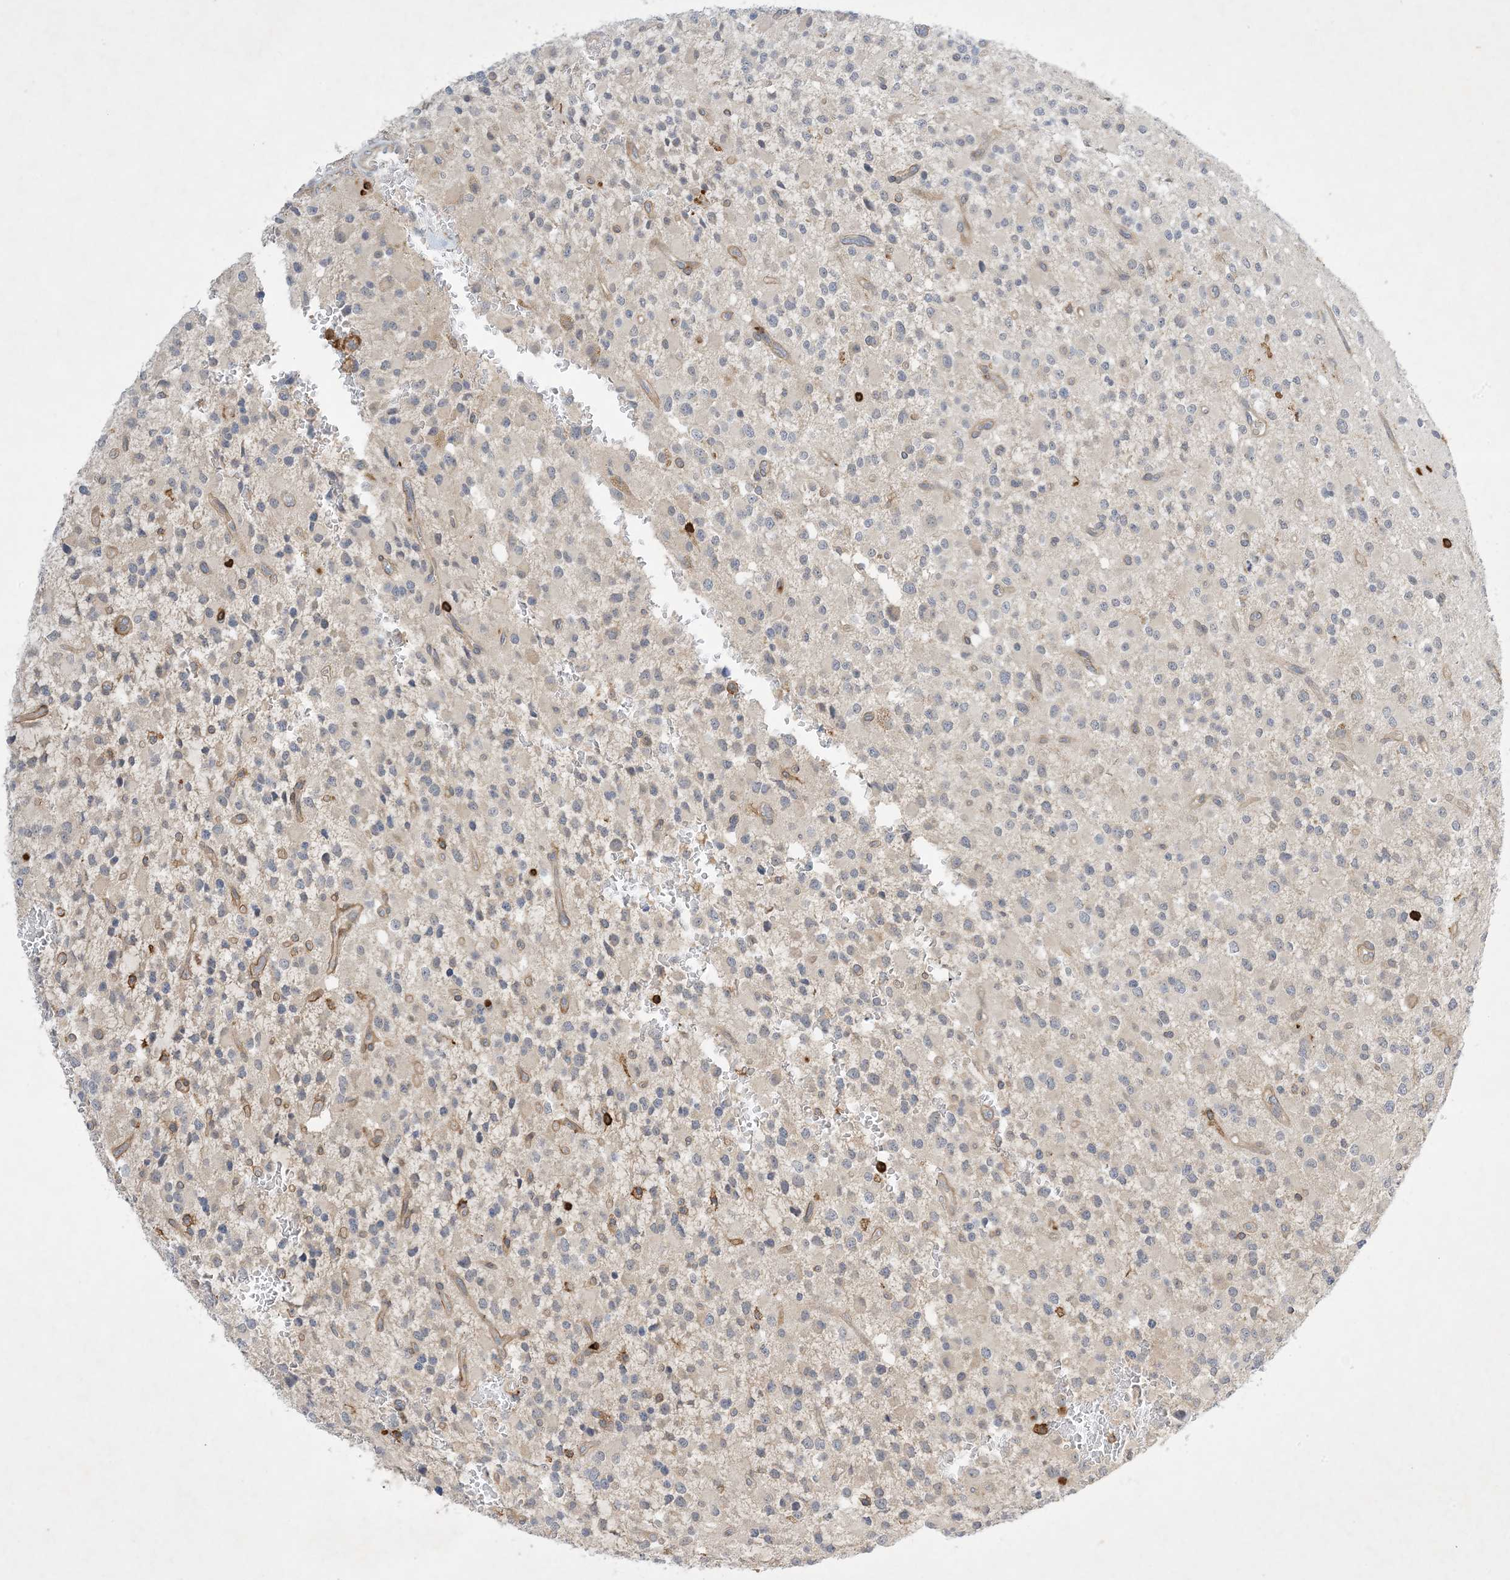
{"staining": {"intensity": "negative", "quantity": "none", "location": "none"}, "tissue": "glioma", "cell_type": "Tumor cells", "image_type": "cancer", "snomed": [{"axis": "morphology", "description": "Glioma, malignant, High grade"}, {"axis": "topography", "description": "Brain"}], "caption": "Tumor cells show no significant protein positivity in glioma.", "gene": "AK9", "patient": {"sex": "male", "age": 34}}